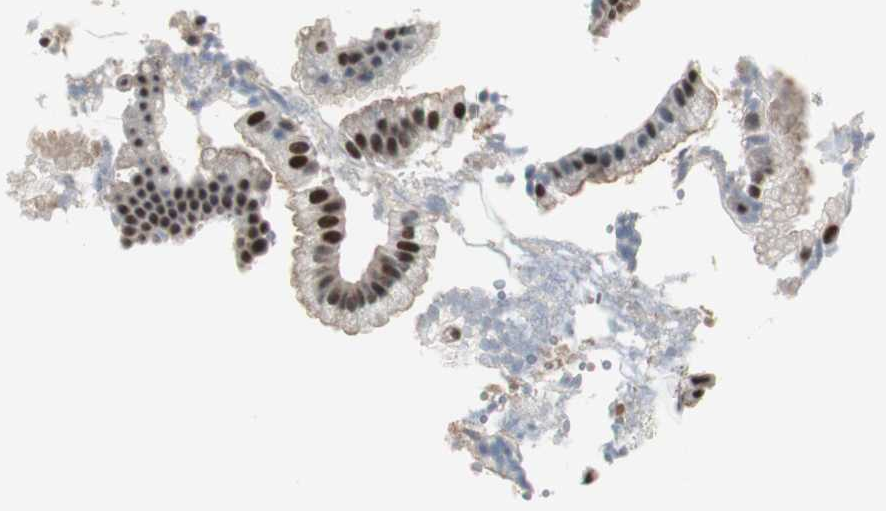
{"staining": {"intensity": "strong", "quantity": ">75%", "location": "cytoplasmic/membranous,nuclear"}, "tissue": "gallbladder", "cell_type": "Glandular cells", "image_type": "normal", "snomed": [{"axis": "morphology", "description": "Normal tissue, NOS"}, {"axis": "topography", "description": "Gallbladder"}], "caption": "Protein staining shows strong cytoplasmic/membranous,nuclear expression in about >75% of glandular cells in normal gallbladder.", "gene": "RAD1", "patient": {"sex": "female", "age": 24}}